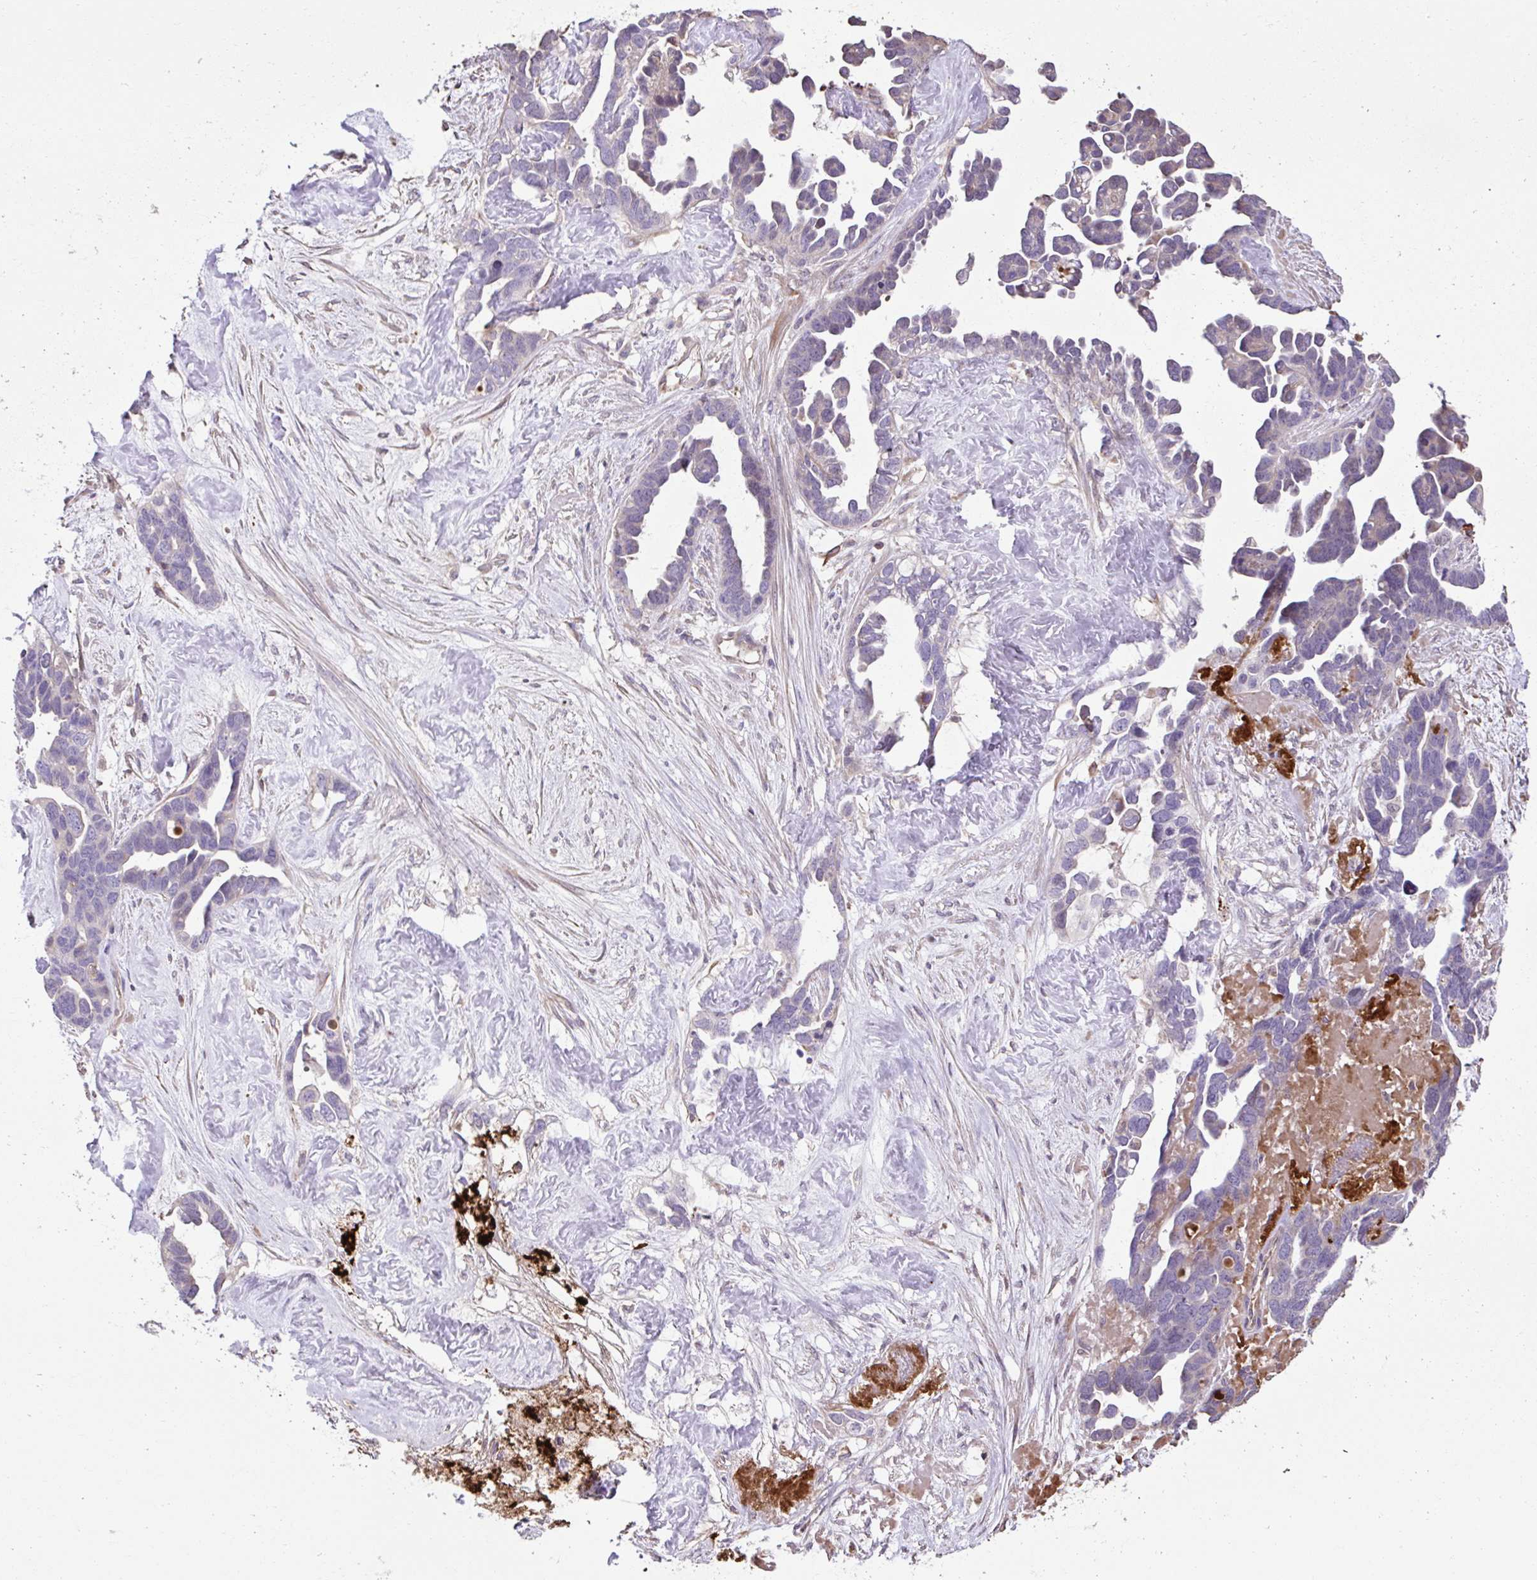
{"staining": {"intensity": "negative", "quantity": "none", "location": "none"}, "tissue": "ovarian cancer", "cell_type": "Tumor cells", "image_type": "cancer", "snomed": [{"axis": "morphology", "description": "Cystadenocarcinoma, serous, NOS"}, {"axis": "topography", "description": "Ovary"}], "caption": "The histopathology image exhibits no staining of tumor cells in ovarian serous cystadenocarcinoma.", "gene": "CCDC85C", "patient": {"sex": "female", "age": 54}}